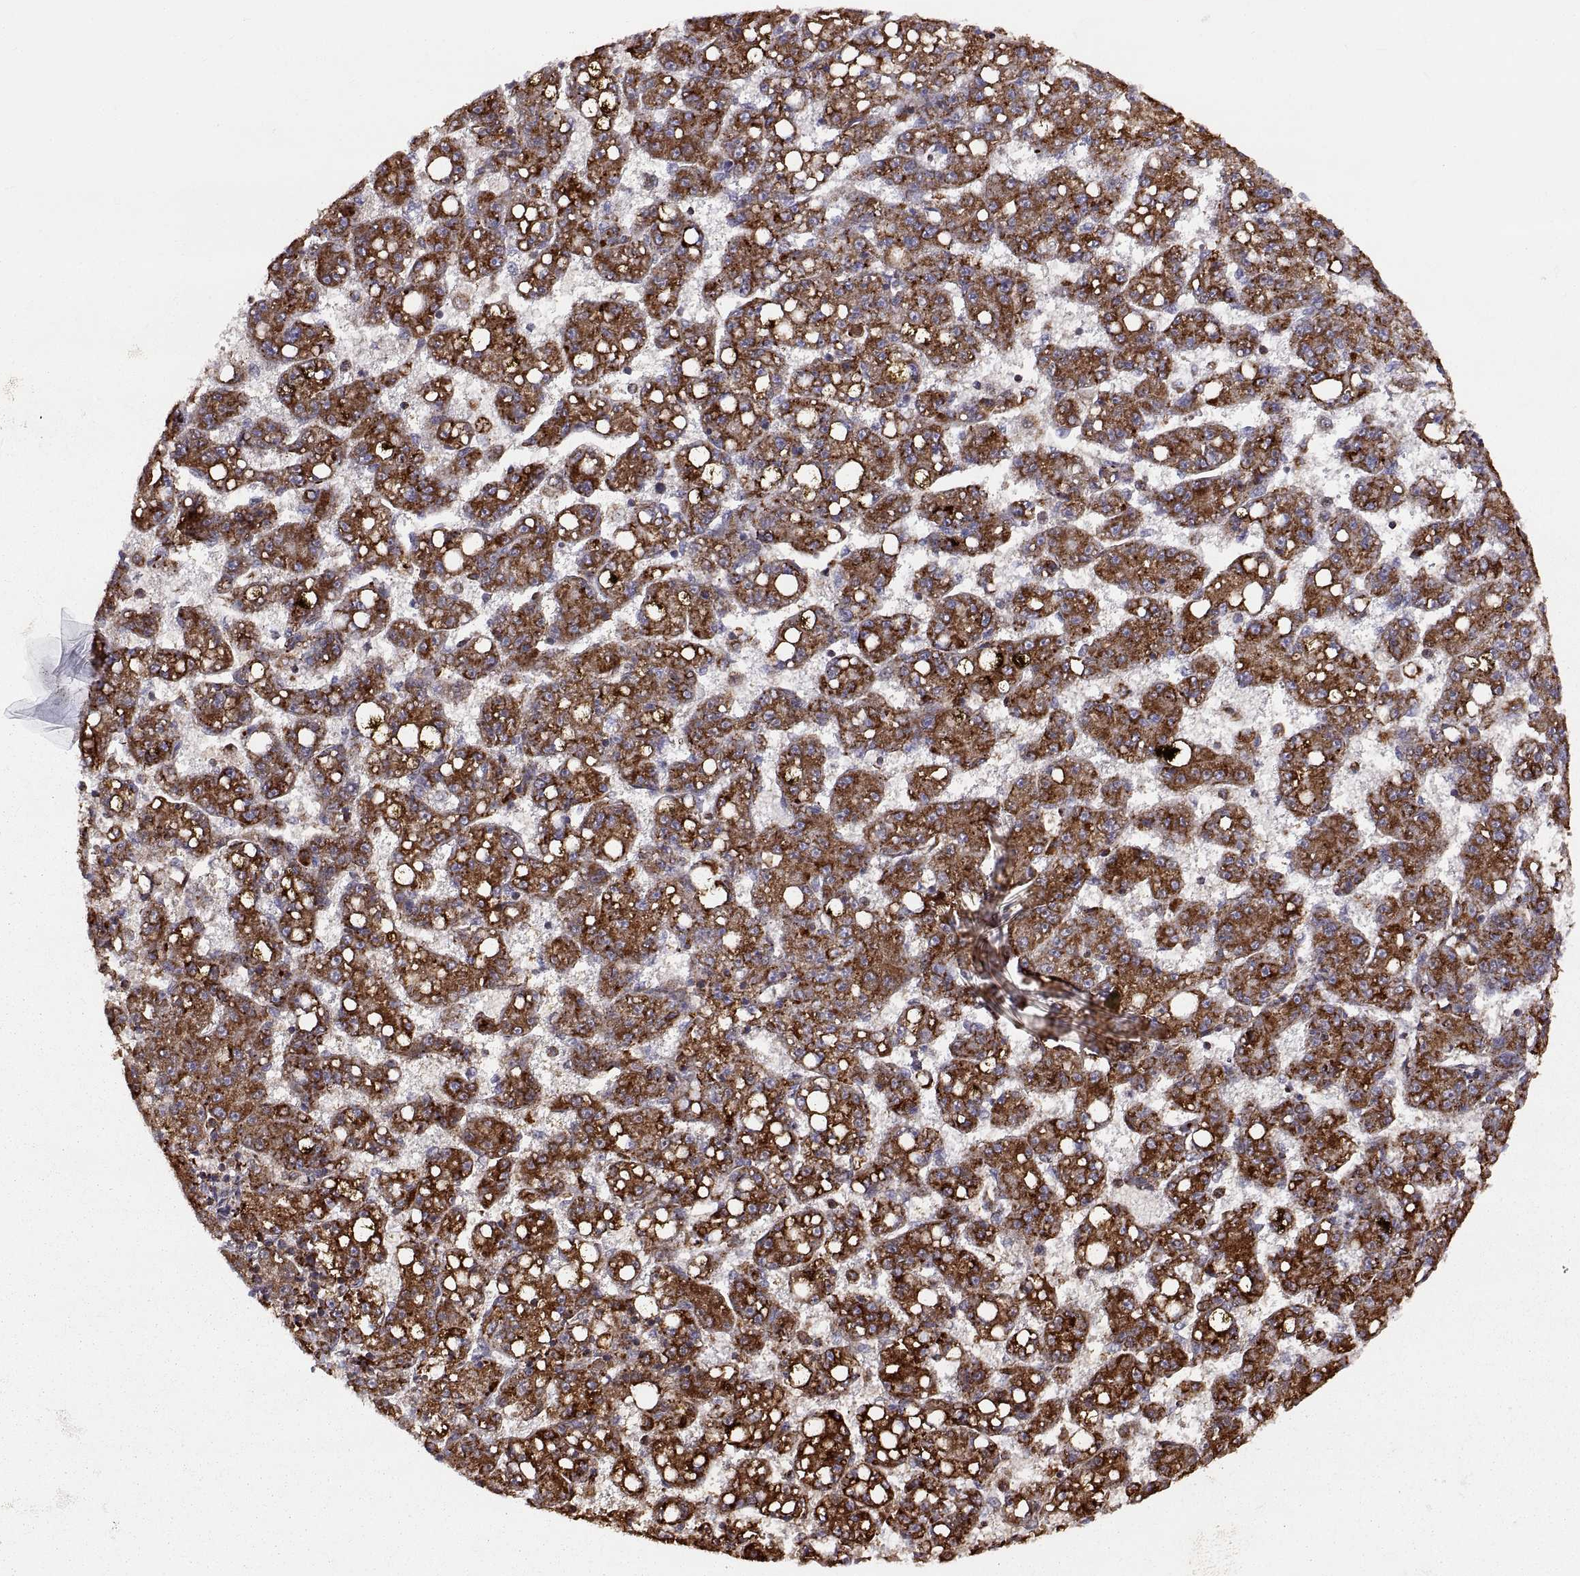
{"staining": {"intensity": "strong", "quantity": ">75%", "location": "cytoplasmic/membranous"}, "tissue": "liver cancer", "cell_type": "Tumor cells", "image_type": "cancer", "snomed": [{"axis": "morphology", "description": "Carcinoma, Hepatocellular, NOS"}, {"axis": "topography", "description": "Liver"}], "caption": "A high-resolution photomicrograph shows IHC staining of liver cancer, which reveals strong cytoplasmic/membranous expression in approximately >75% of tumor cells.", "gene": "ARSD", "patient": {"sex": "female", "age": 65}}